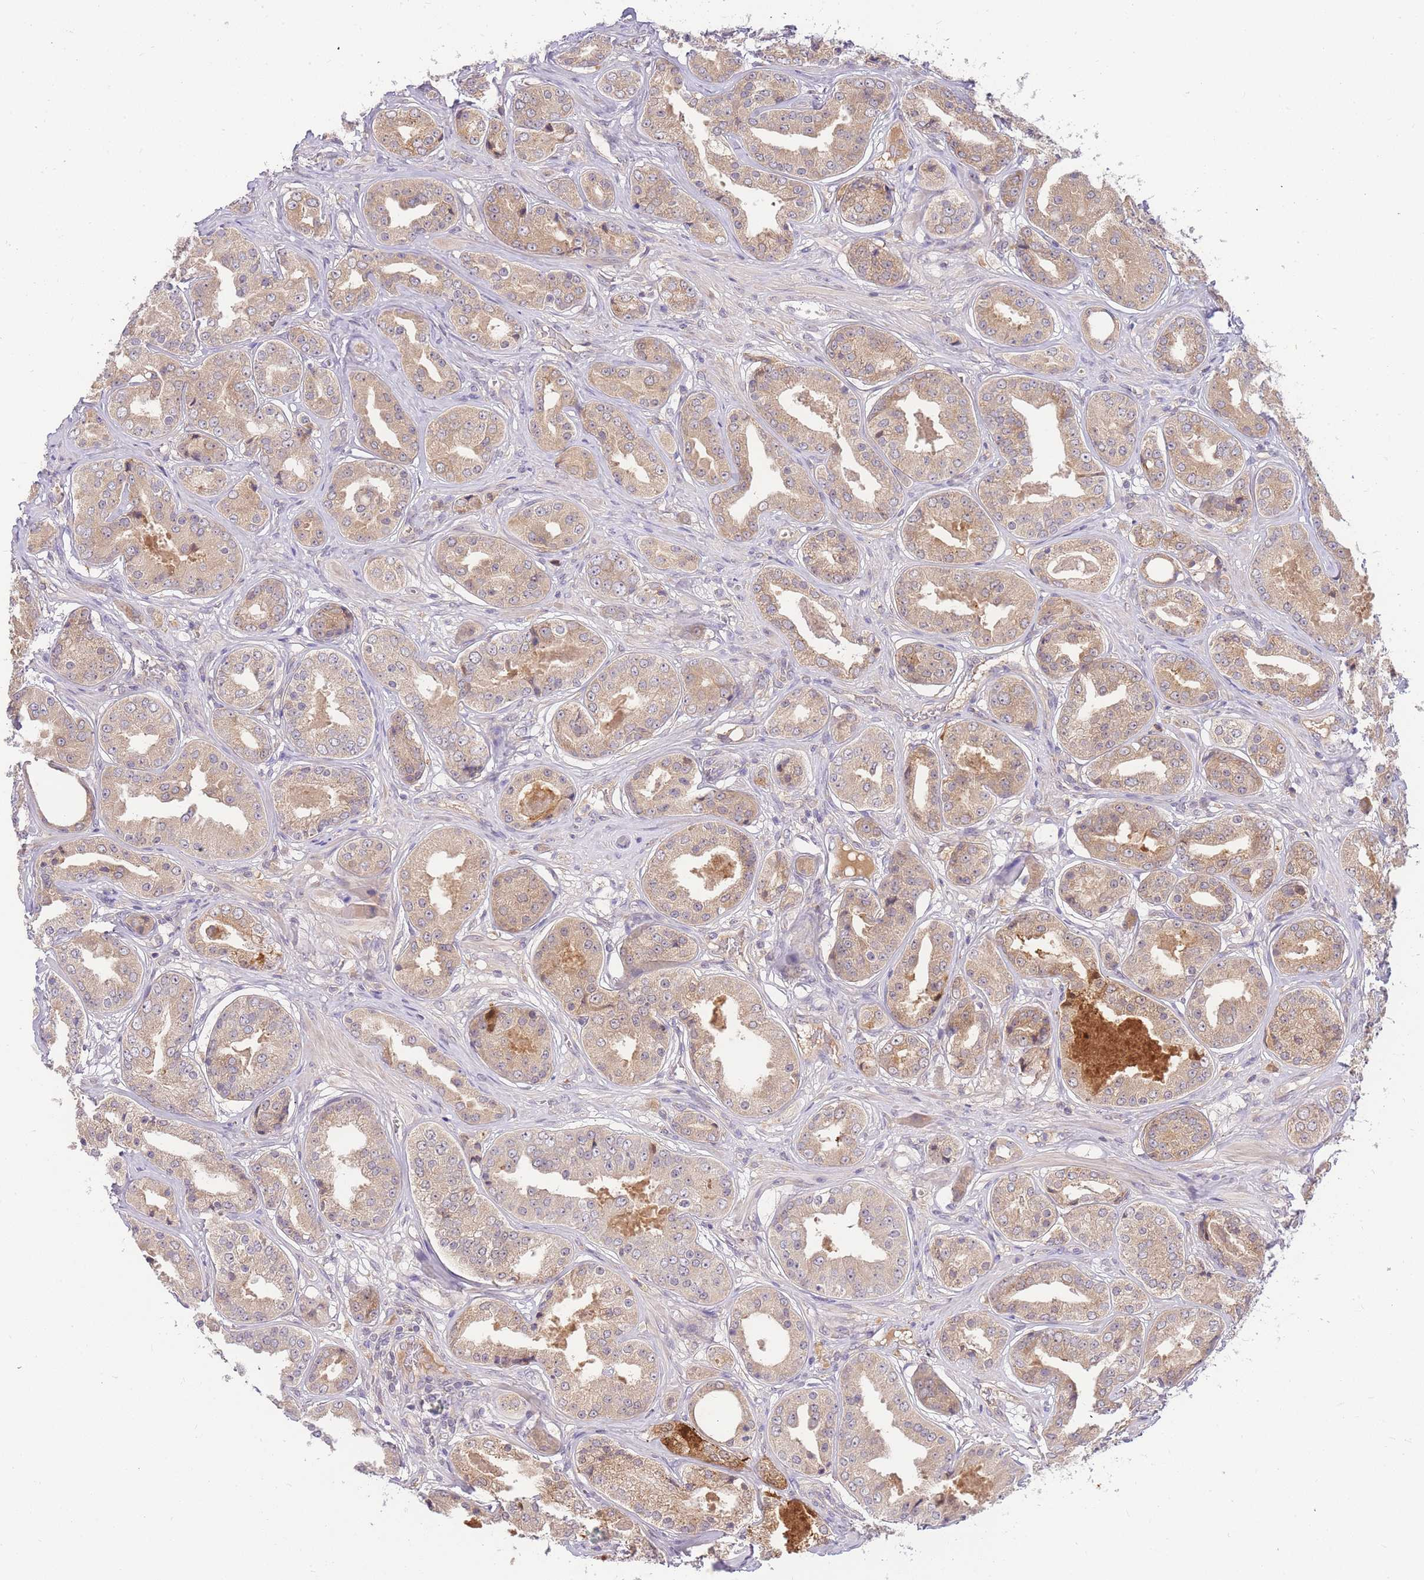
{"staining": {"intensity": "weak", "quantity": ">75%", "location": "cytoplasmic/membranous"}, "tissue": "prostate cancer", "cell_type": "Tumor cells", "image_type": "cancer", "snomed": [{"axis": "morphology", "description": "Adenocarcinoma, High grade"}, {"axis": "topography", "description": "Prostate"}], "caption": "Human prostate cancer stained with a protein marker demonstrates weak staining in tumor cells.", "gene": "ZNF577", "patient": {"sex": "male", "age": 63}}